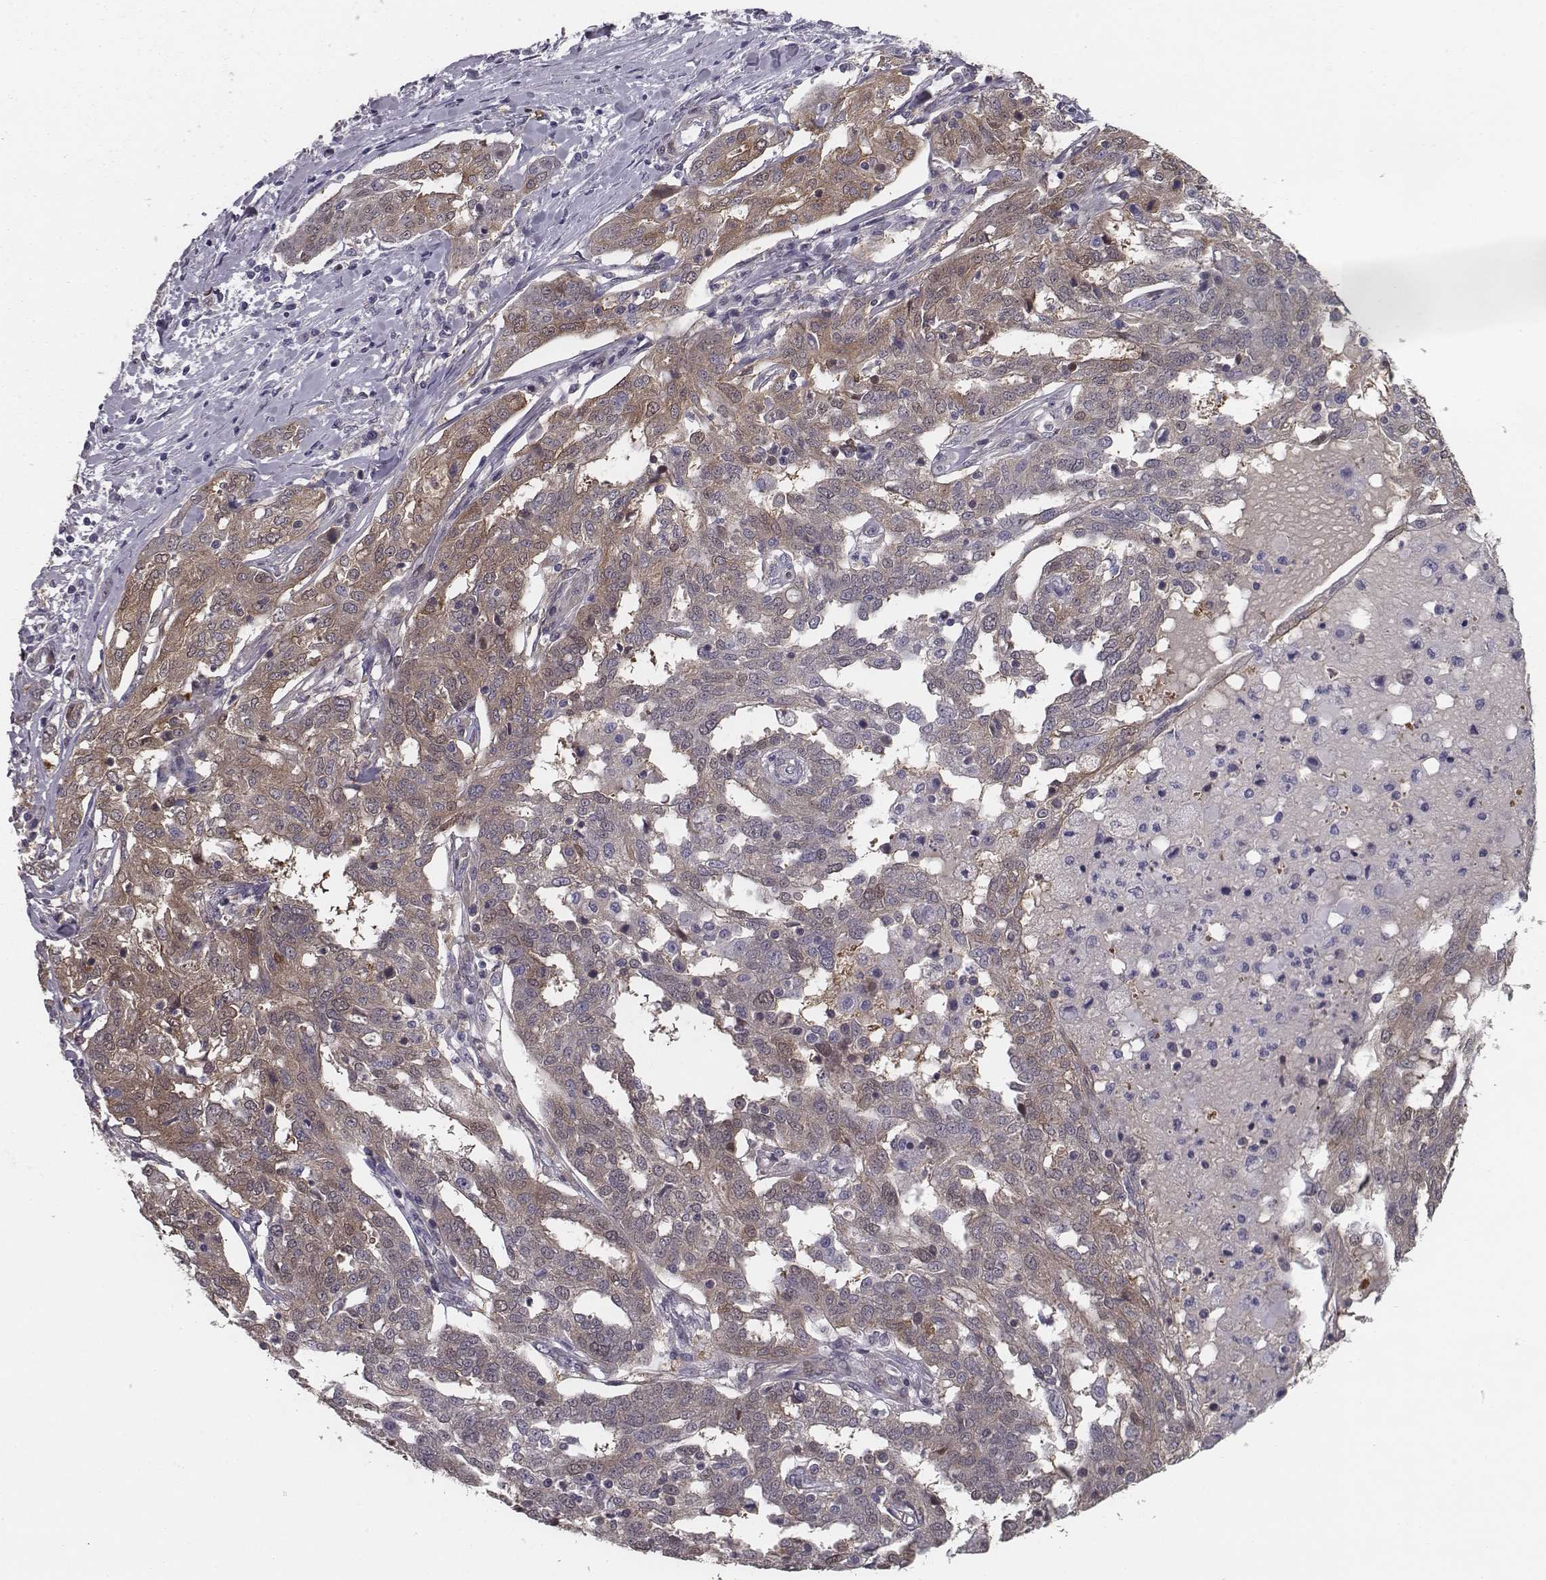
{"staining": {"intensity": "weak", "quantity": ">75%", "location": "cytoplasmic/membranous"}, "tissue": "ovarian cancer", "cell_type": "Tumor cells", "image_type": "cancer", "snomed": [{"axis": "morphology", "description": "Cystadenocarcinoma, serous, NOS"}, {"axis": "topography", "description": "Ovary"}], "caption": "A low amount of weak cytoplasmic/membranous staining is present in about >75% of tumor cells in serous cystadenocarcinoma (ovarian) tissue.", "gene": "ISYNA1", "patient": {"sex": "female", "age": 67}}